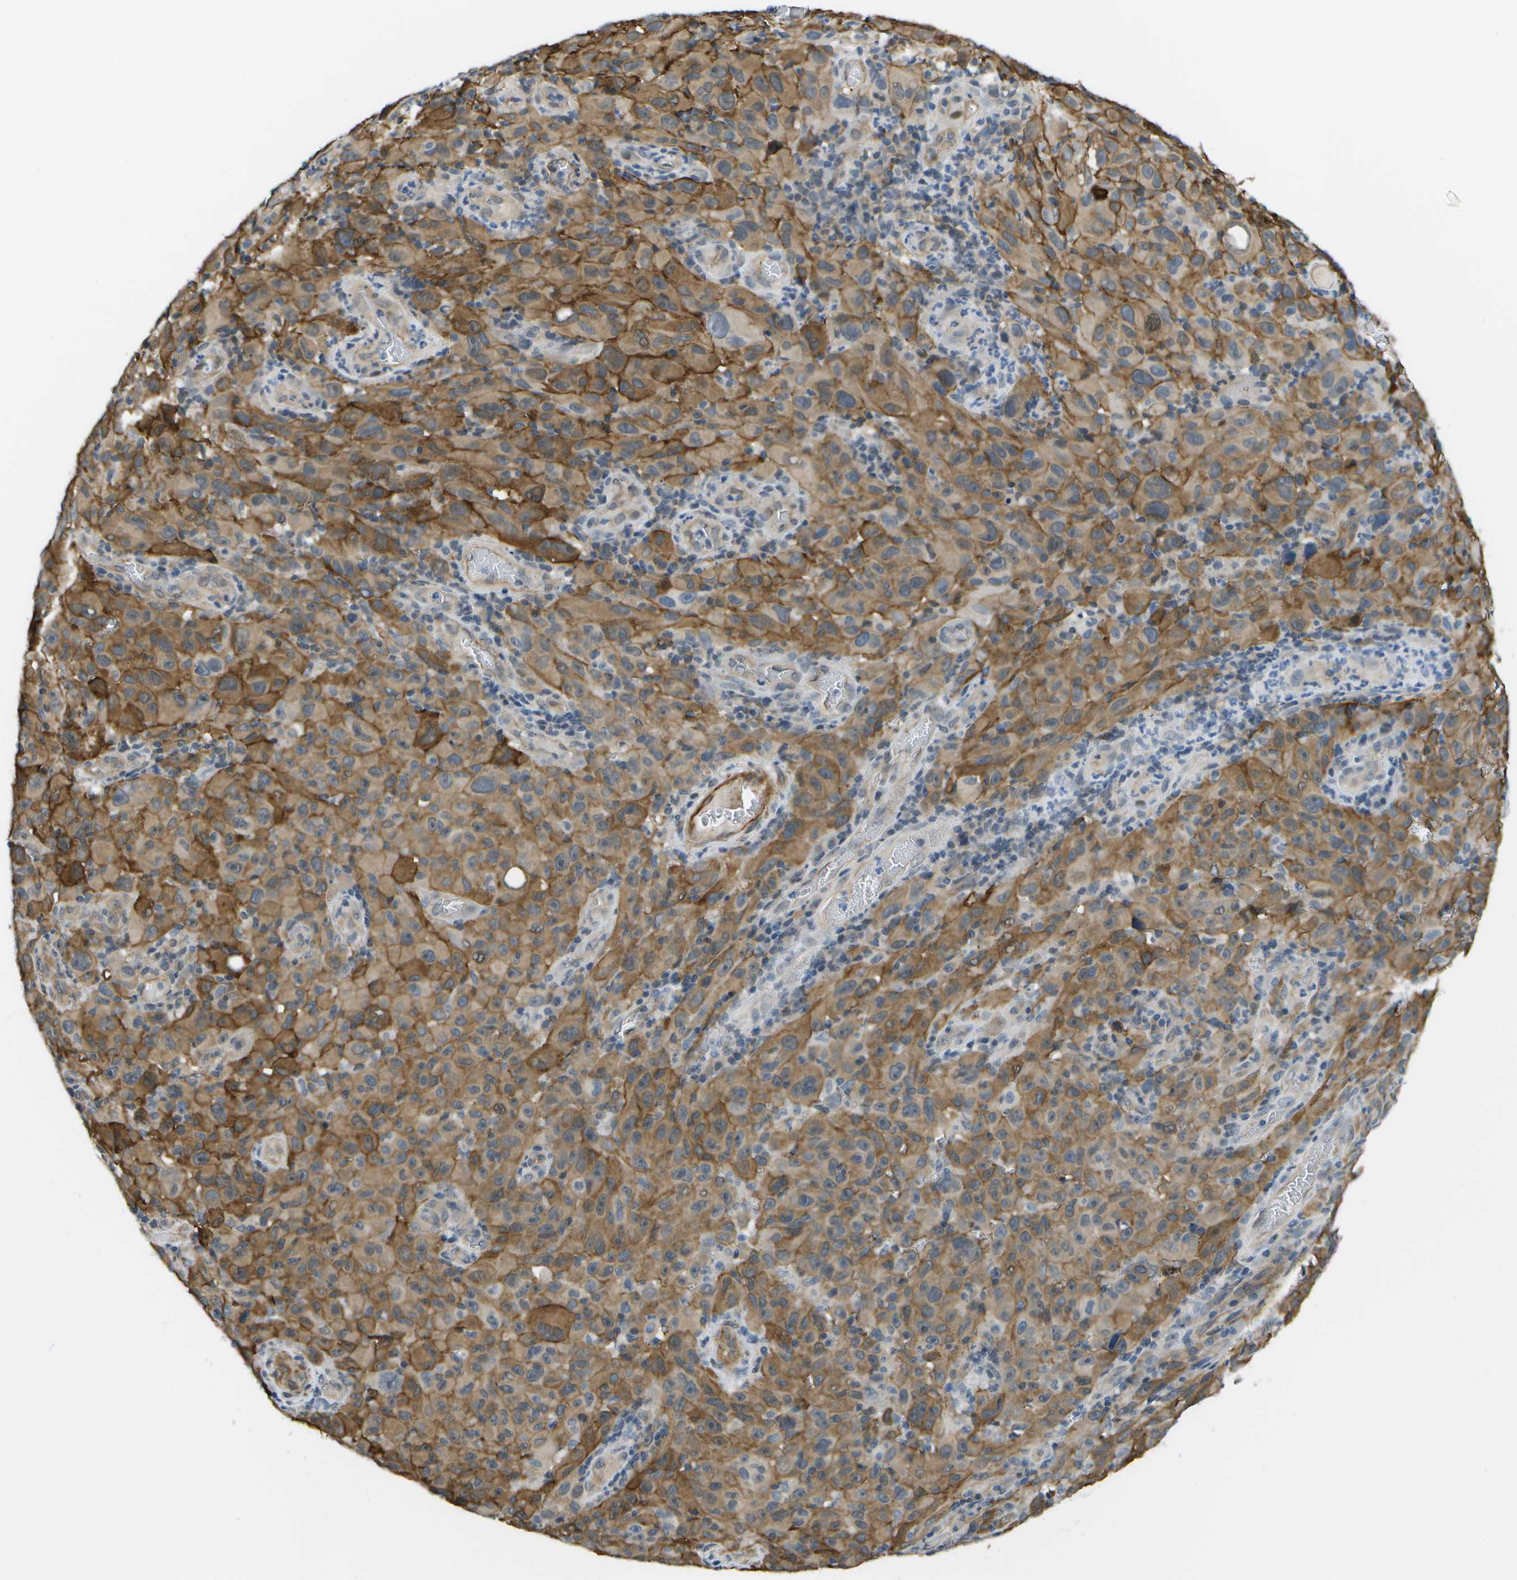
{"staining": {"intensity": "moderate", "quantity": ">75%", "location": "cytoplasmic/membranous"}, "tissue": "melanoma", "cell_type": "Tumor cells", "image_type": "cancer", "snomed": [{"axis": "morphology", "description": "Malignant melanoma, NOS"}, {"axis": "topography", "description": "Skin"}], "caption": "Immunohistochemistry (IHC) micrograph of human melanoma stained for a protein (brown), which reveals medium levels of moderate cytoplasmic/membranous staining in approximately >75% of tumor cells.", "gene": "KIAA0040", "patient": {"sex": "female", "age": 82}}